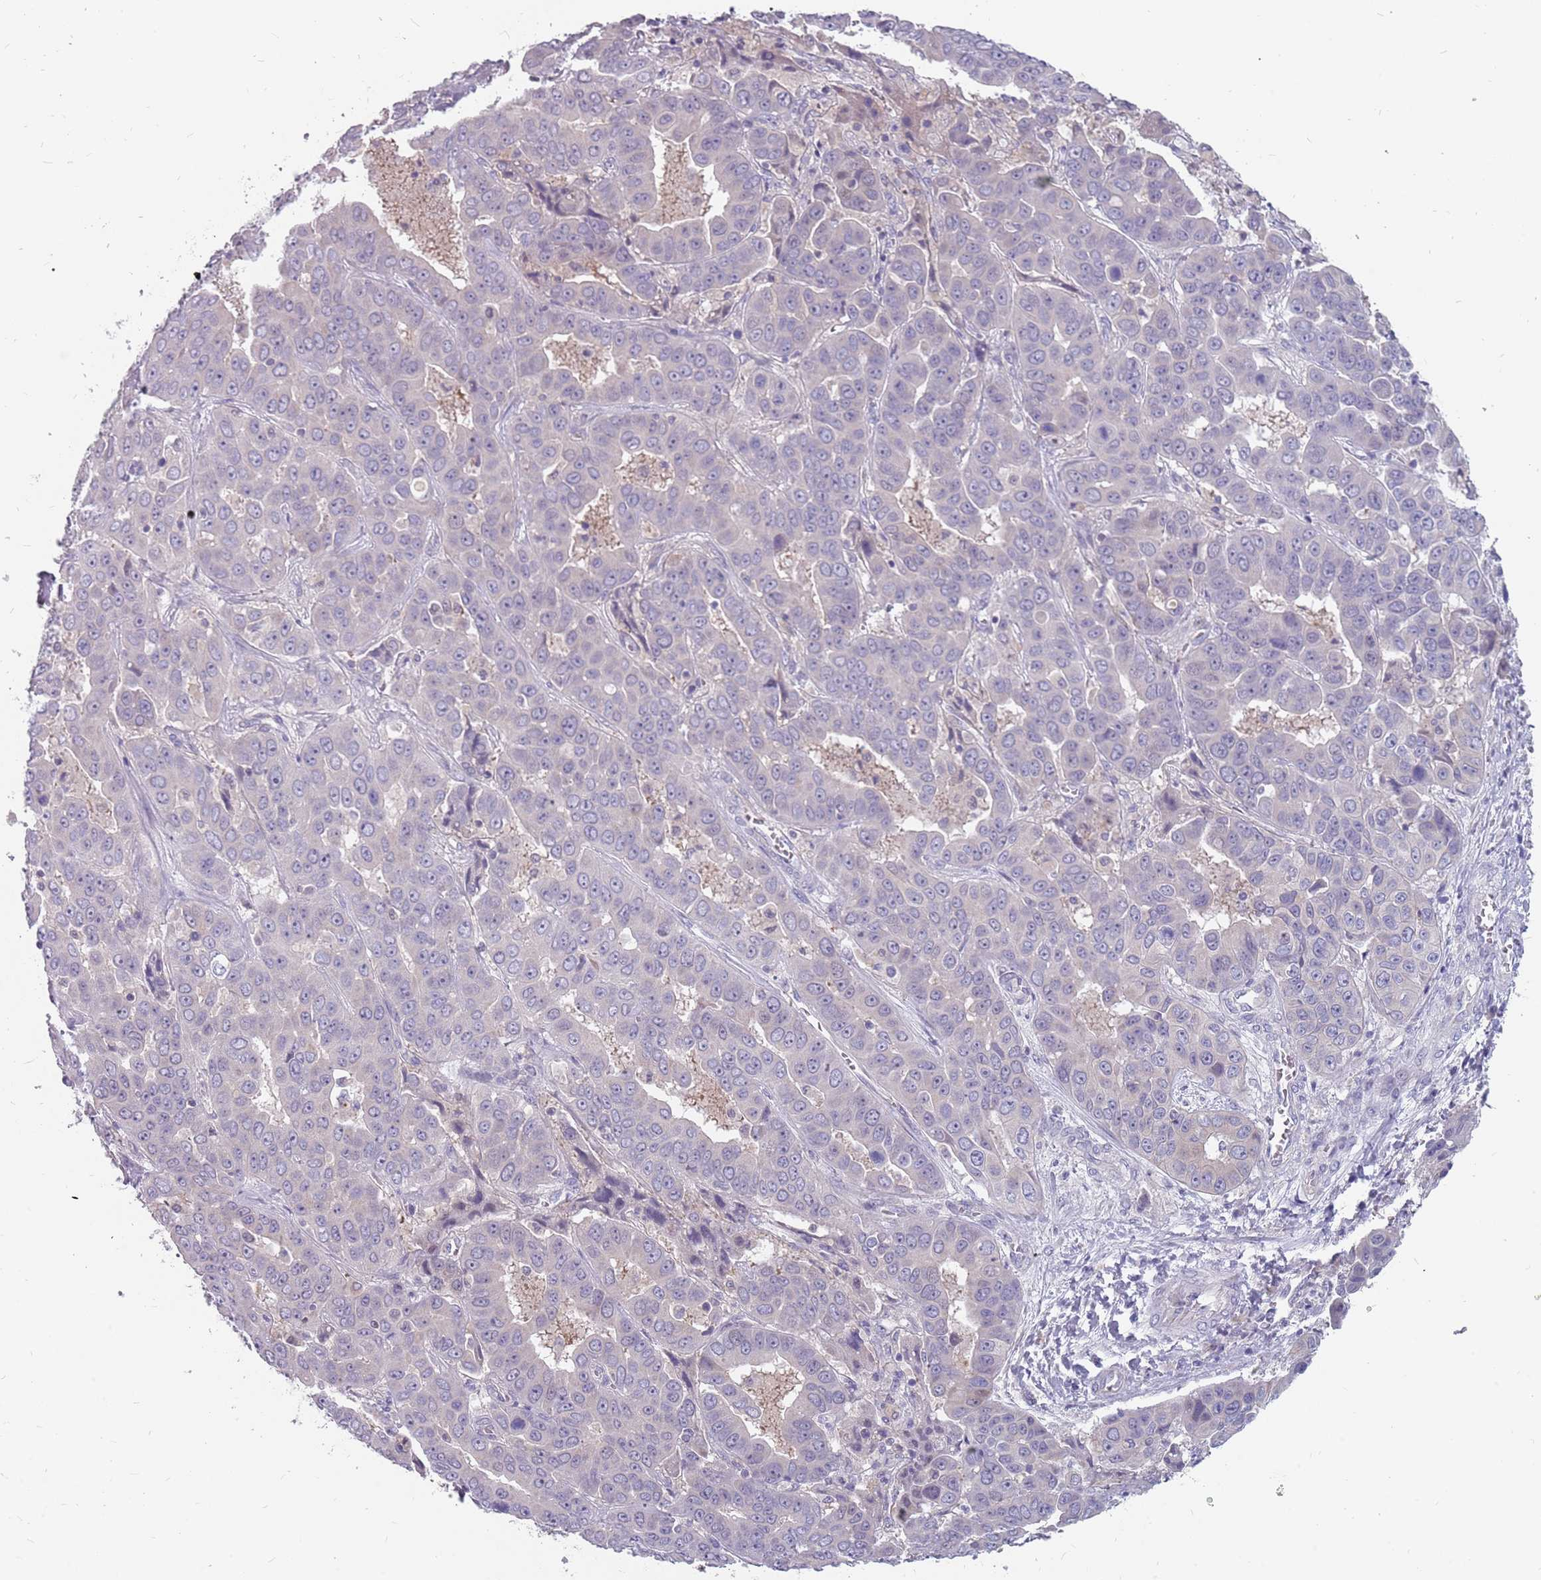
{"staining": {"intensity": "negative", "quantity": "none", "location": "none"}, "tissue": "liver cancer", "cell_type": "Tumor cells", "image_type": "cancer", "snomed": [{"axis": "morphology", "description": "Cholangiocarcinoma"}, {"axis": "topography", "description": "Liver"}], "caption": "Immunohistochemistry image of neoplastic tissue: liver cholangiocarcinoma stained with DAB shows no significant protein positivity in tumor cells.", "gene": "CMTR2", "patient": {"sex": "female", "age": 52}}